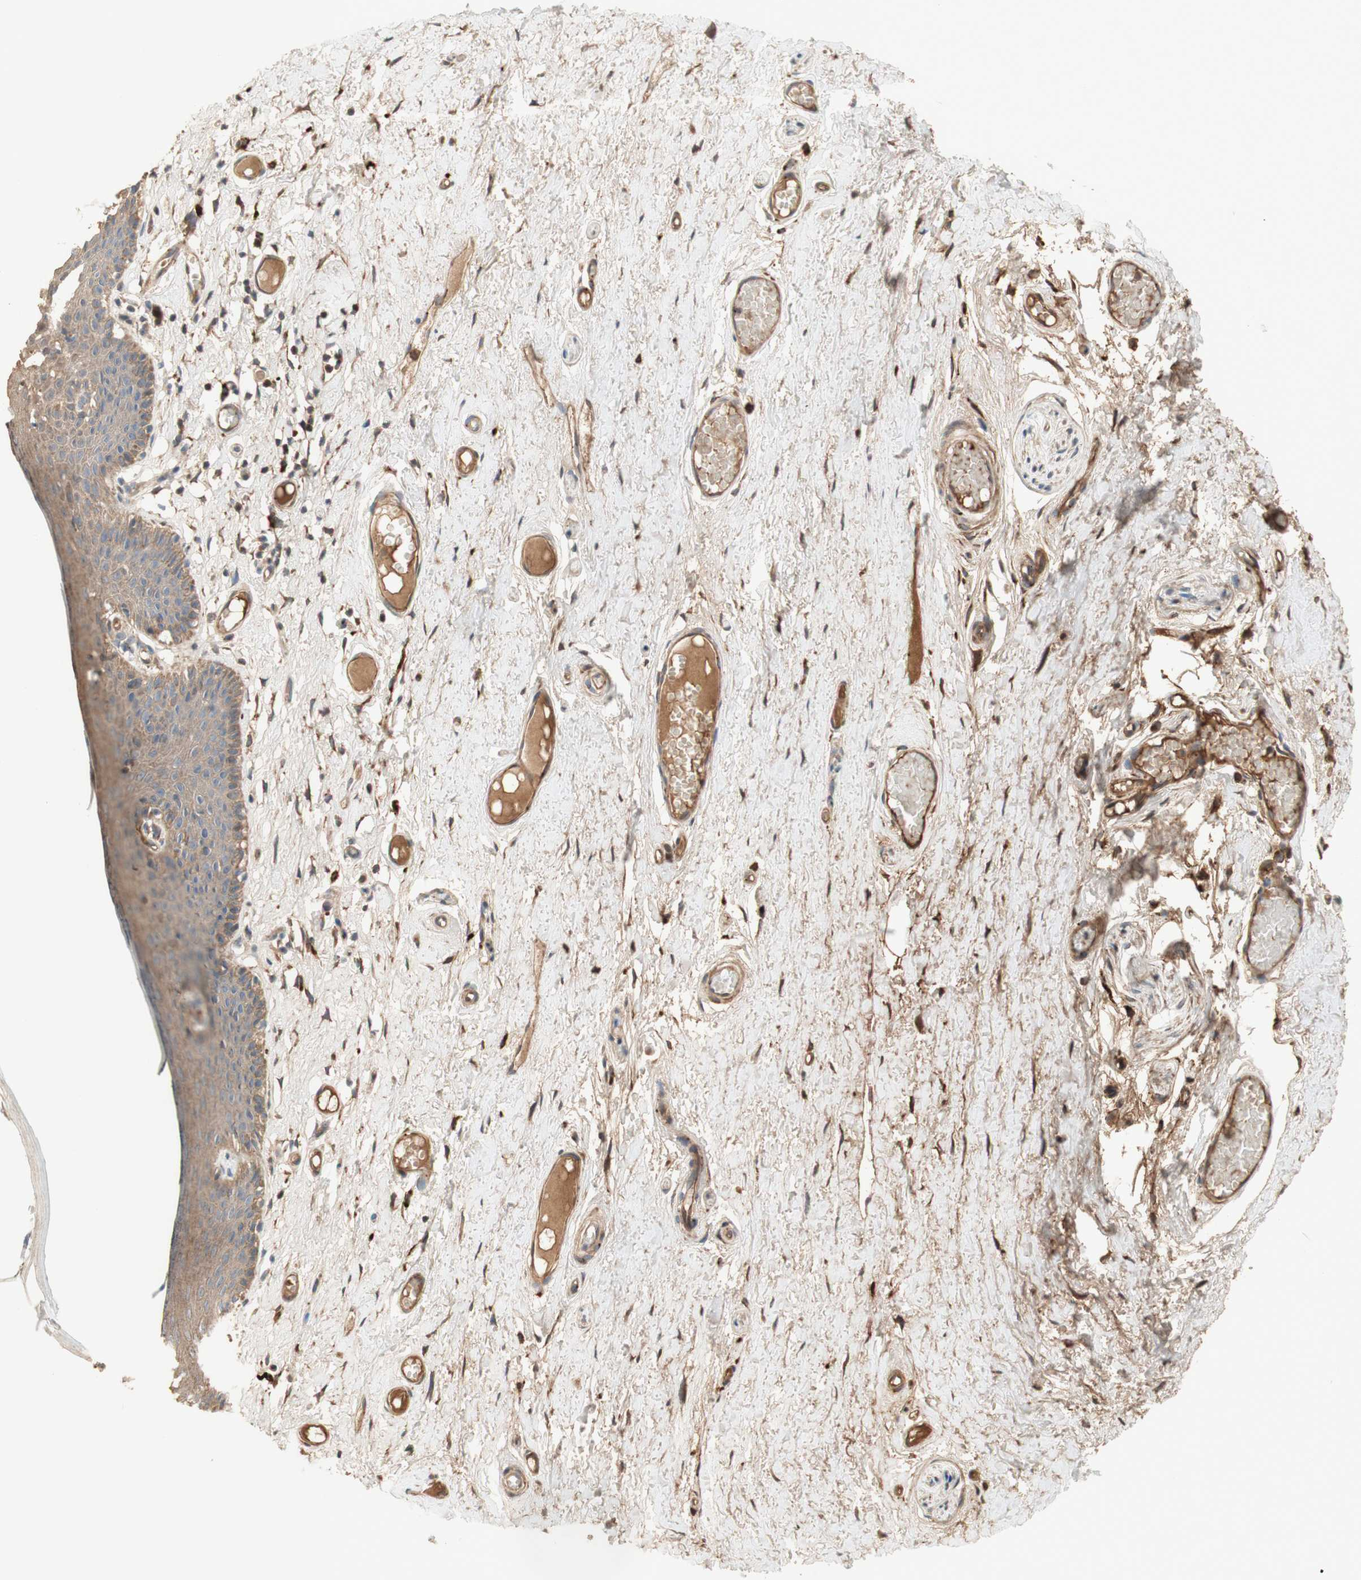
{"staining": {"intensity": "weak", "quantity": ">75%", "location": "cytoplasmic/membranous"}, "tissue": "skin", "cell_type": "Epidermal cells", "image_type": "normal", "snomed": [{"axis": "morphology", "description": "Normal tissue, NOS"}, {"axis": "topography", "description": "Adipose tissue"}, {"axis": "topography", "description": "Vascular tissue"}, {"axis": "topography", "description": "Anal"}, {"axis": "topography", "description": "Peripheral nerve tissue"}], "caption": "Protein staining of benign skin displays weak cytoplasmic/membranous staining in about >75% of epidermal cells.", "gene": "PTPN21", "patient": {"sex": "female", "age": 54}}